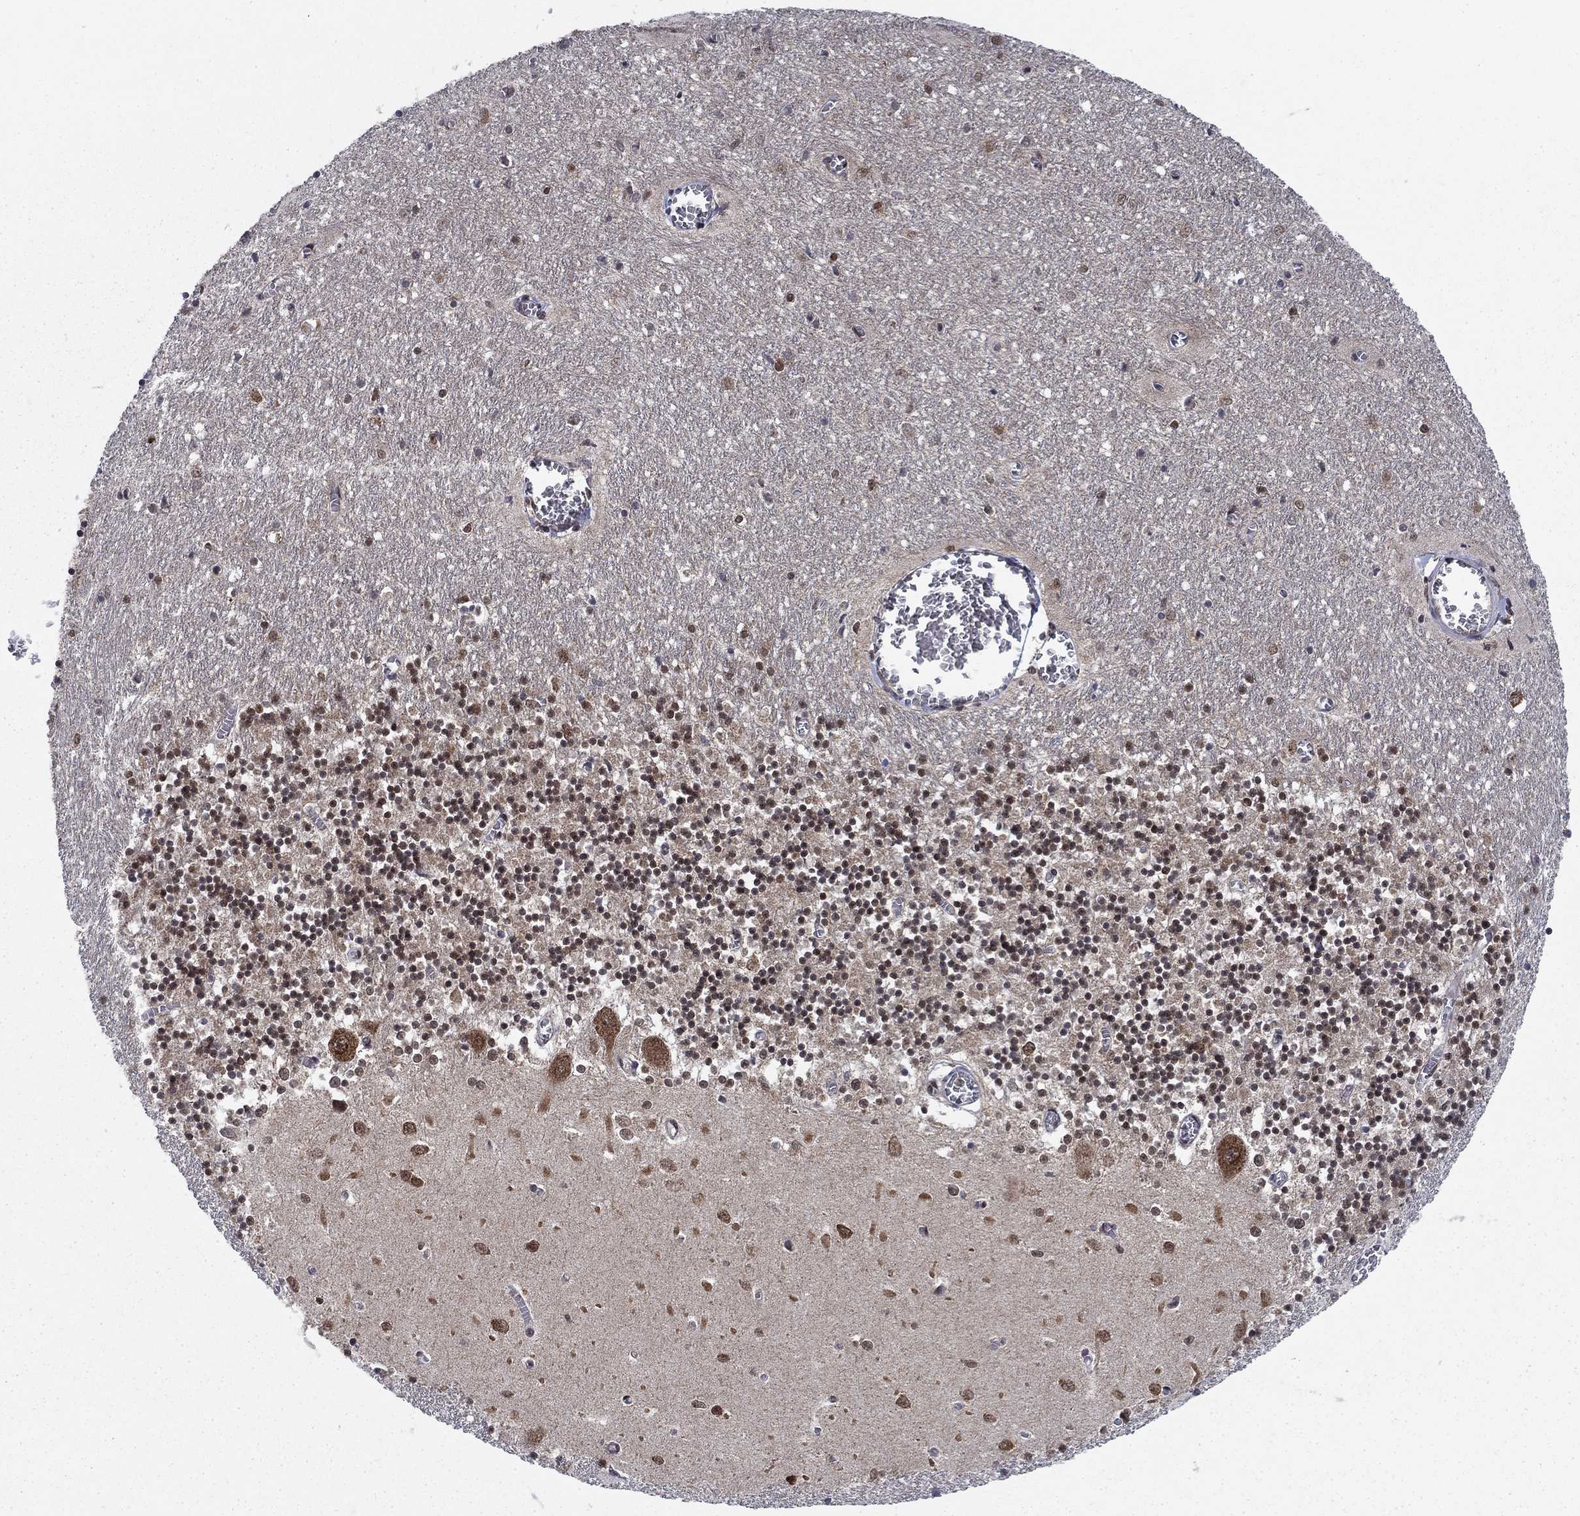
{"staining": {"intensity": "weak", "quantity": "<25%", "location": "nuclear"}, "tissue": "cerebellum", "cell_type": "Cells in granular layer", "image_type": "normal", "snomed": [{"axis": "morphology", "description": "Normal tissue, NOS"}, {"axis": "topography", "description": "Cerebellum"}], "caption": "Immunohistochemistry photomicrograph of unremarkable human cerebellum stained for a protein (brown), which reveals no staining in cells in granular layer.", "gene": "DNAJA1", "patient": {"sex": "female", "age": 64}}